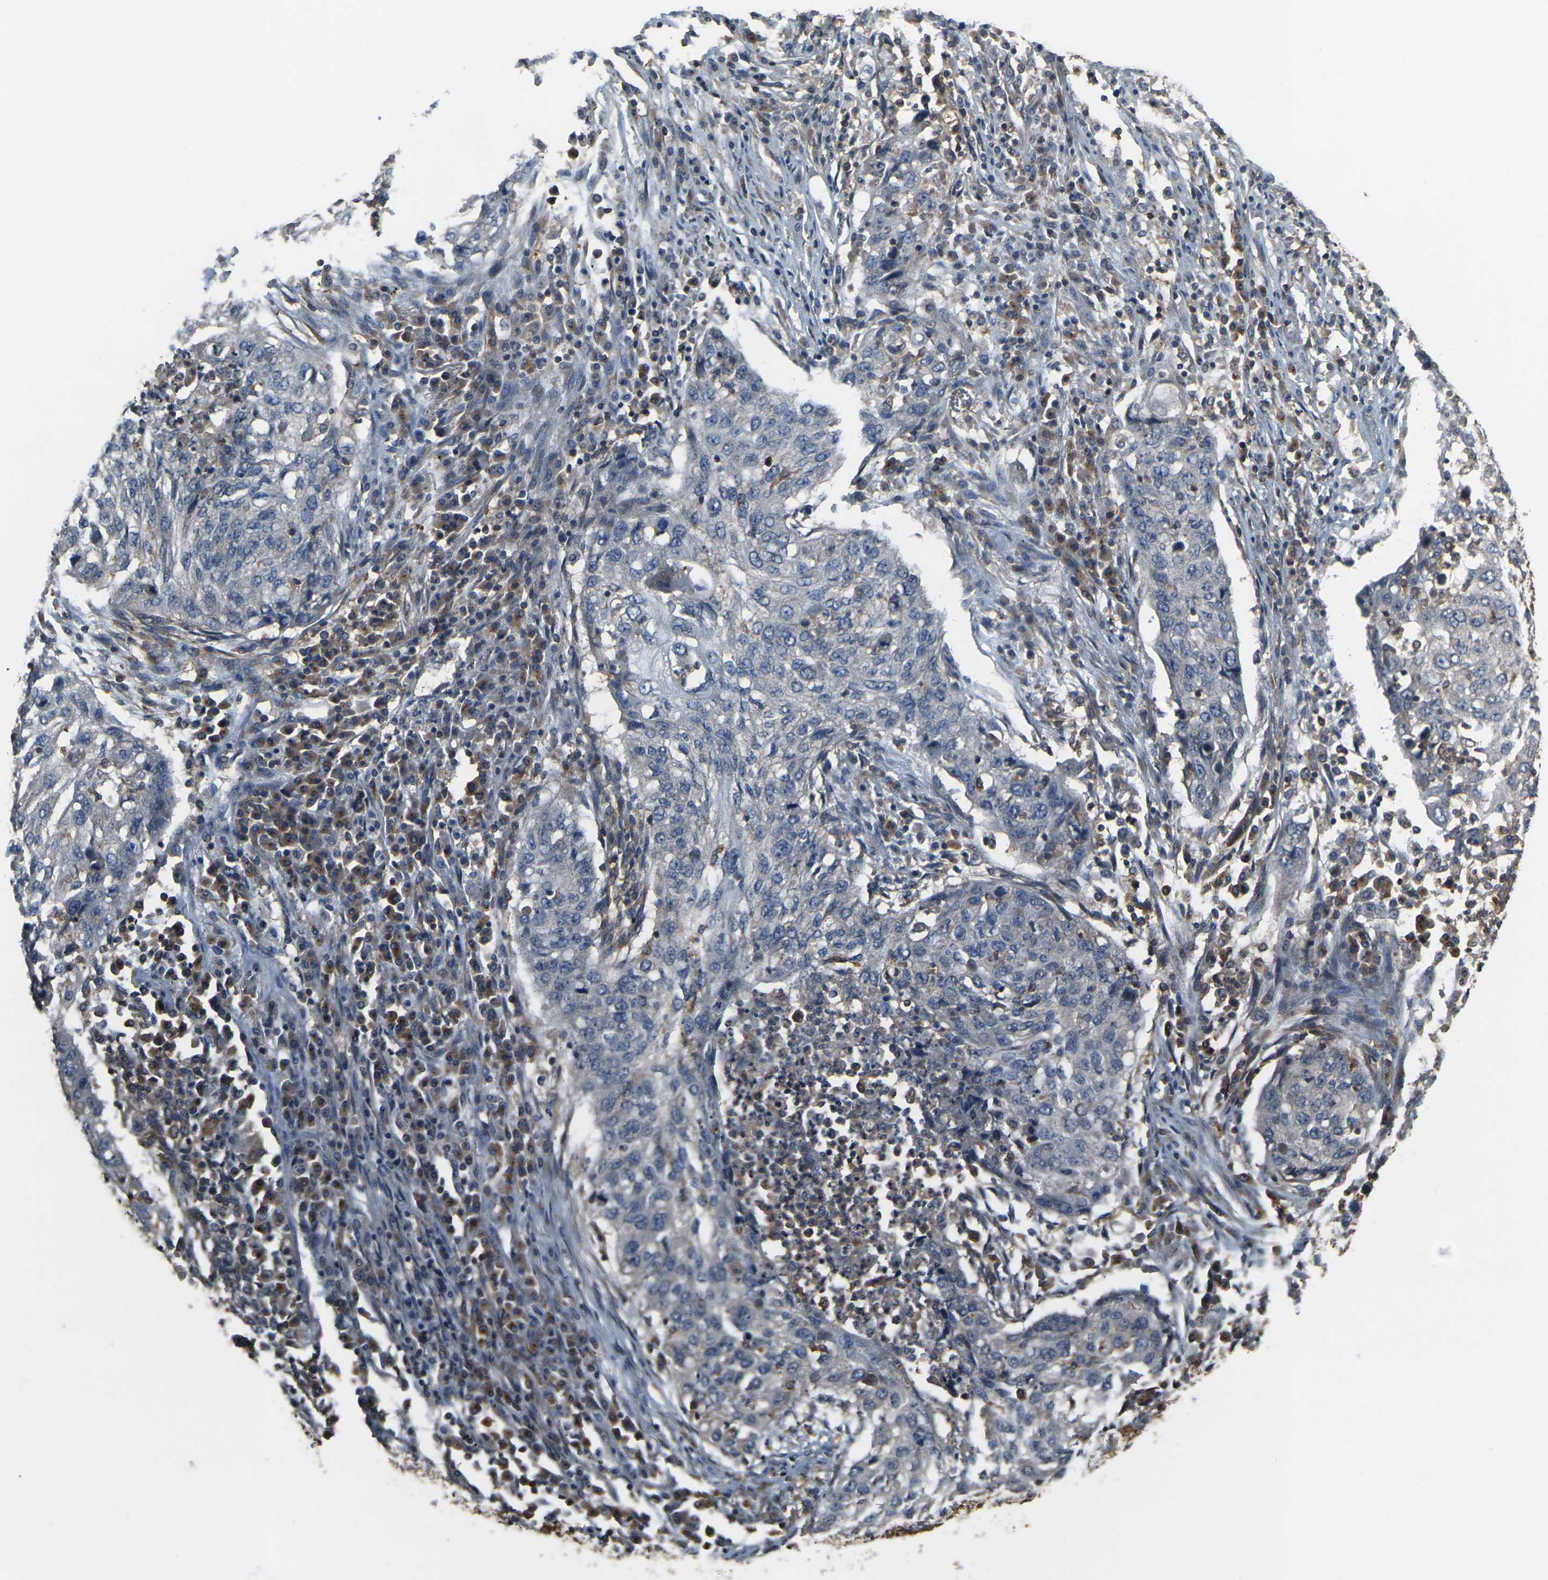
{"staining": {"intensity": "negative", "quantity": "none", "location": "none"}, "tissue": "lung cancer", "cell_type": "Tumor cells", "image_type": "cancer", "snomed": [{"axis": "morphology", "description": "Squamous cell carcinoma, NOS"}, {"axis": "topography", "description": "Lung"}], "caption": "Tumor cells show no significant protein positivity in lung cancer (squamous cell carcinoma).", "gene": "PRKACB", "patient": {"sex": "female", "age": 63}}